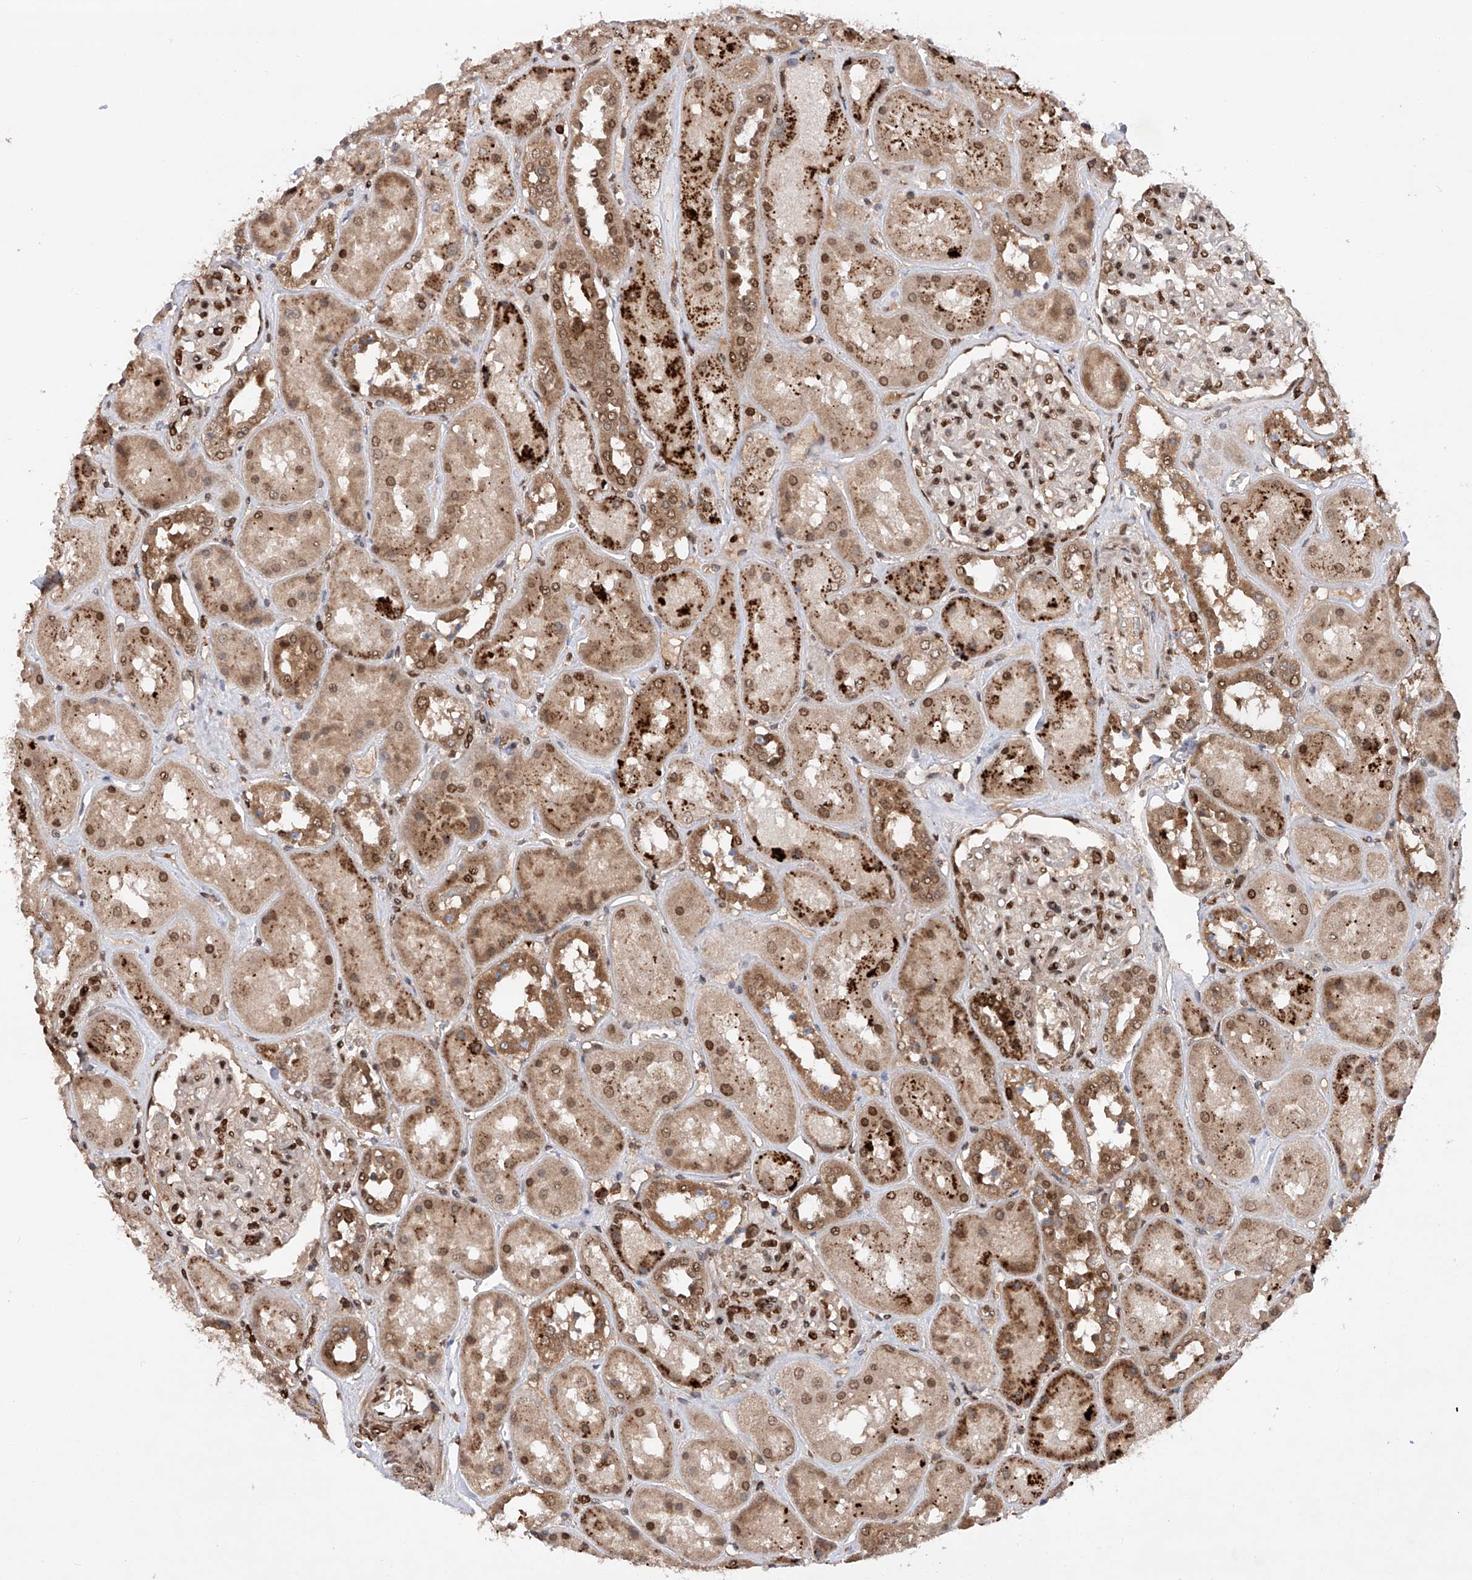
{"staining": {"intensity": "strong", "quantity": "25%-75%", "location": "nuclear"}, "tissue": "kidney", "cell_type": "Cells in glomeruli", "image_type": "normal", "snomed": [{"axis": "morphology", "description": "Normal tissue, NOS"}, {"axis": "topography", "description": "Kidney"}], "caption": "A high amount of strong nuclear positivity is identified in about 25%-75% of cells in glomeruli in unremarkable kidney.", "gene": "ZNF280D", "patient": {"sex": "male", "age": 70}}